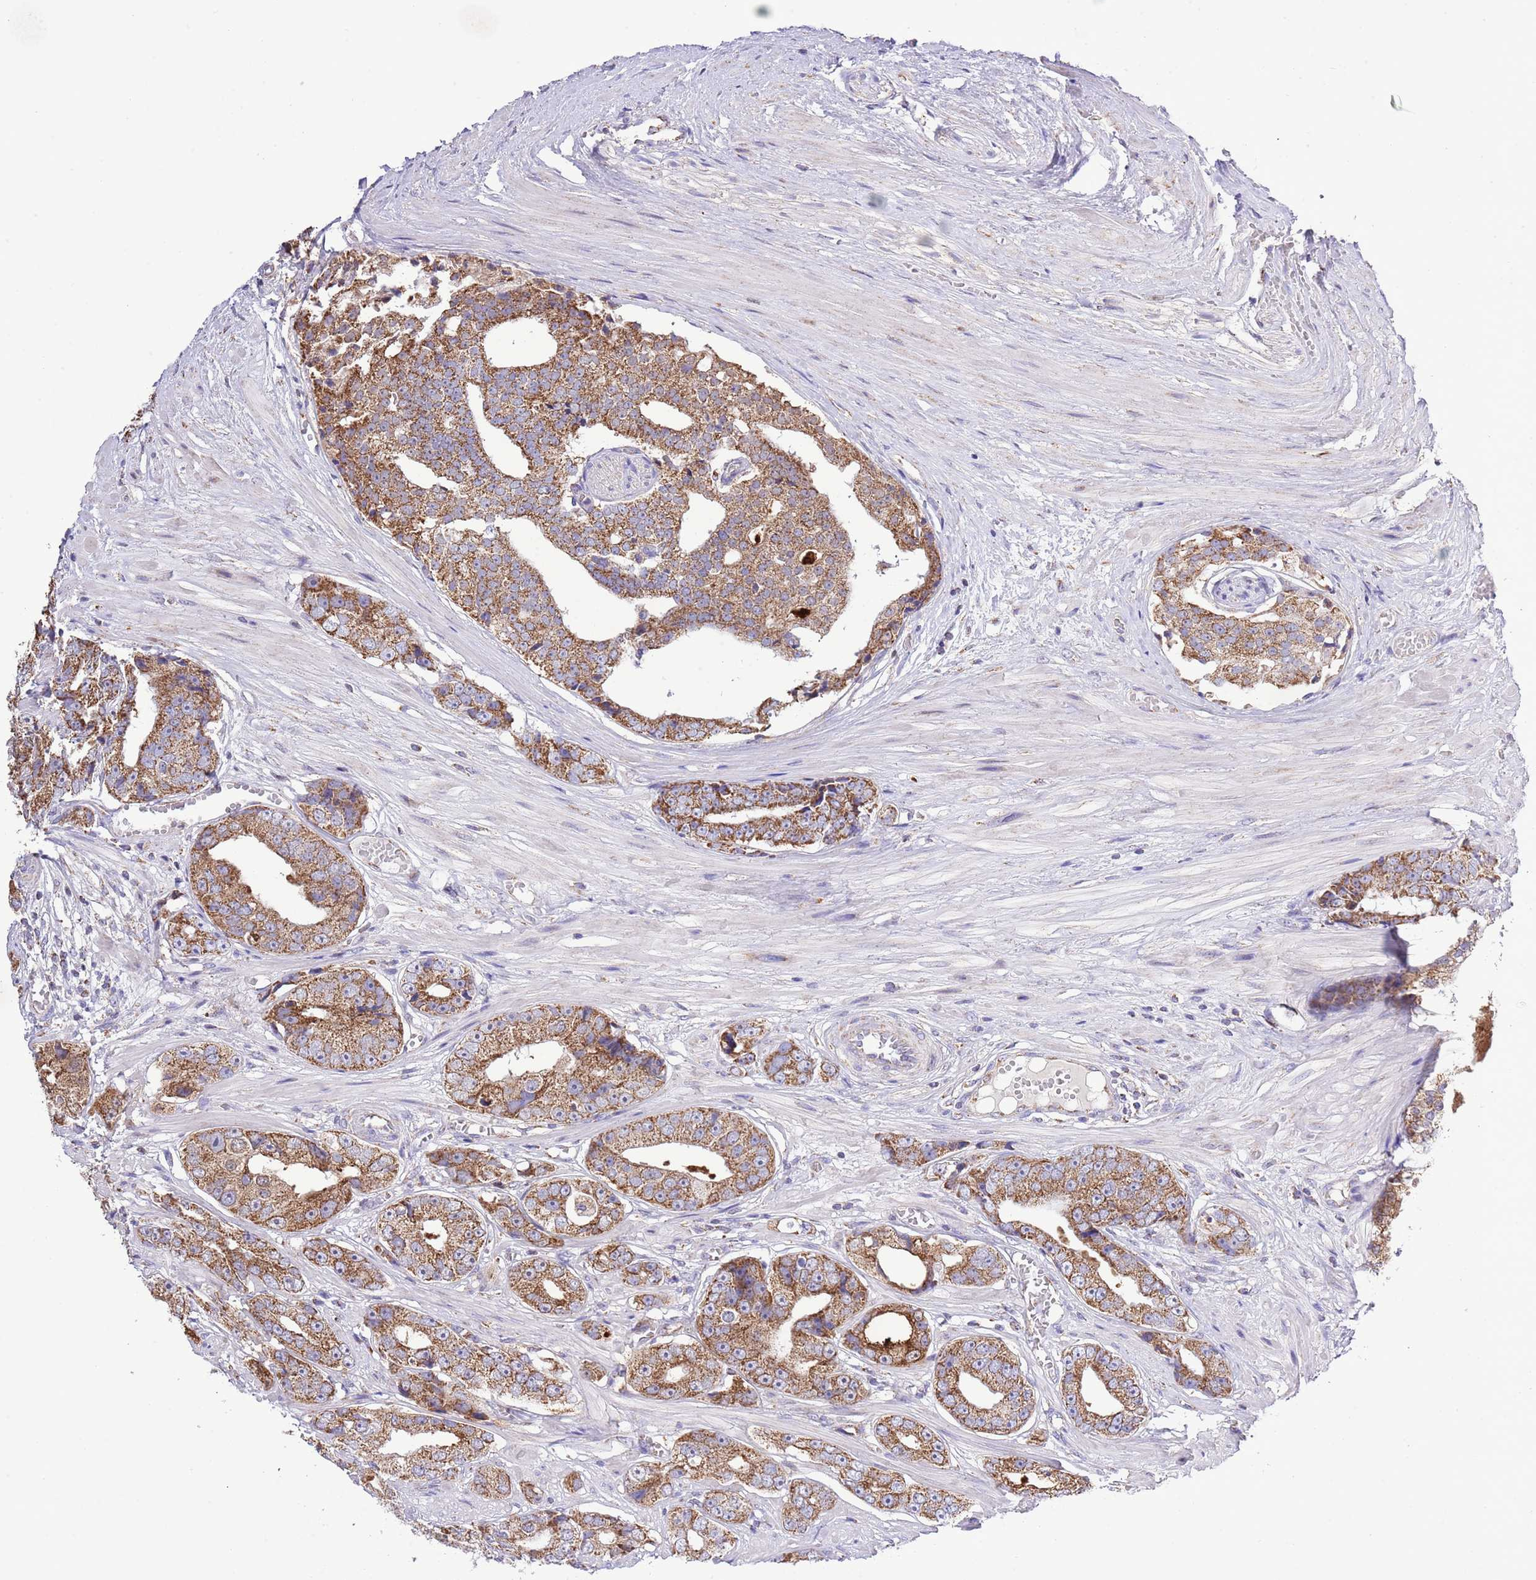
{"staining": {"intensity": "moderate", "quantity": ">75%", "location": "cytoplasmic/membranous"}, "tissue": "prostate cancer", "cell_type": "Tumor cells", "image_type": "cancer", "snomed": [{"axis": "morphology", "description": "Adenocarcinoma, High grade"}, {"axis": "topography", "description": "Prostate"}], "caption": "Prostate cancer (high-grade adenocarcinoma) tissue displays moderate cytoplasmic/membranous positivity in about >75% of tumor cells, visualized by immunohistochemistry. The protein of interest is shown in brown color, while the nuclei are stained blue.", "gene": "TEKTIP1", "patient": {"sex": "male", "age": 71}}